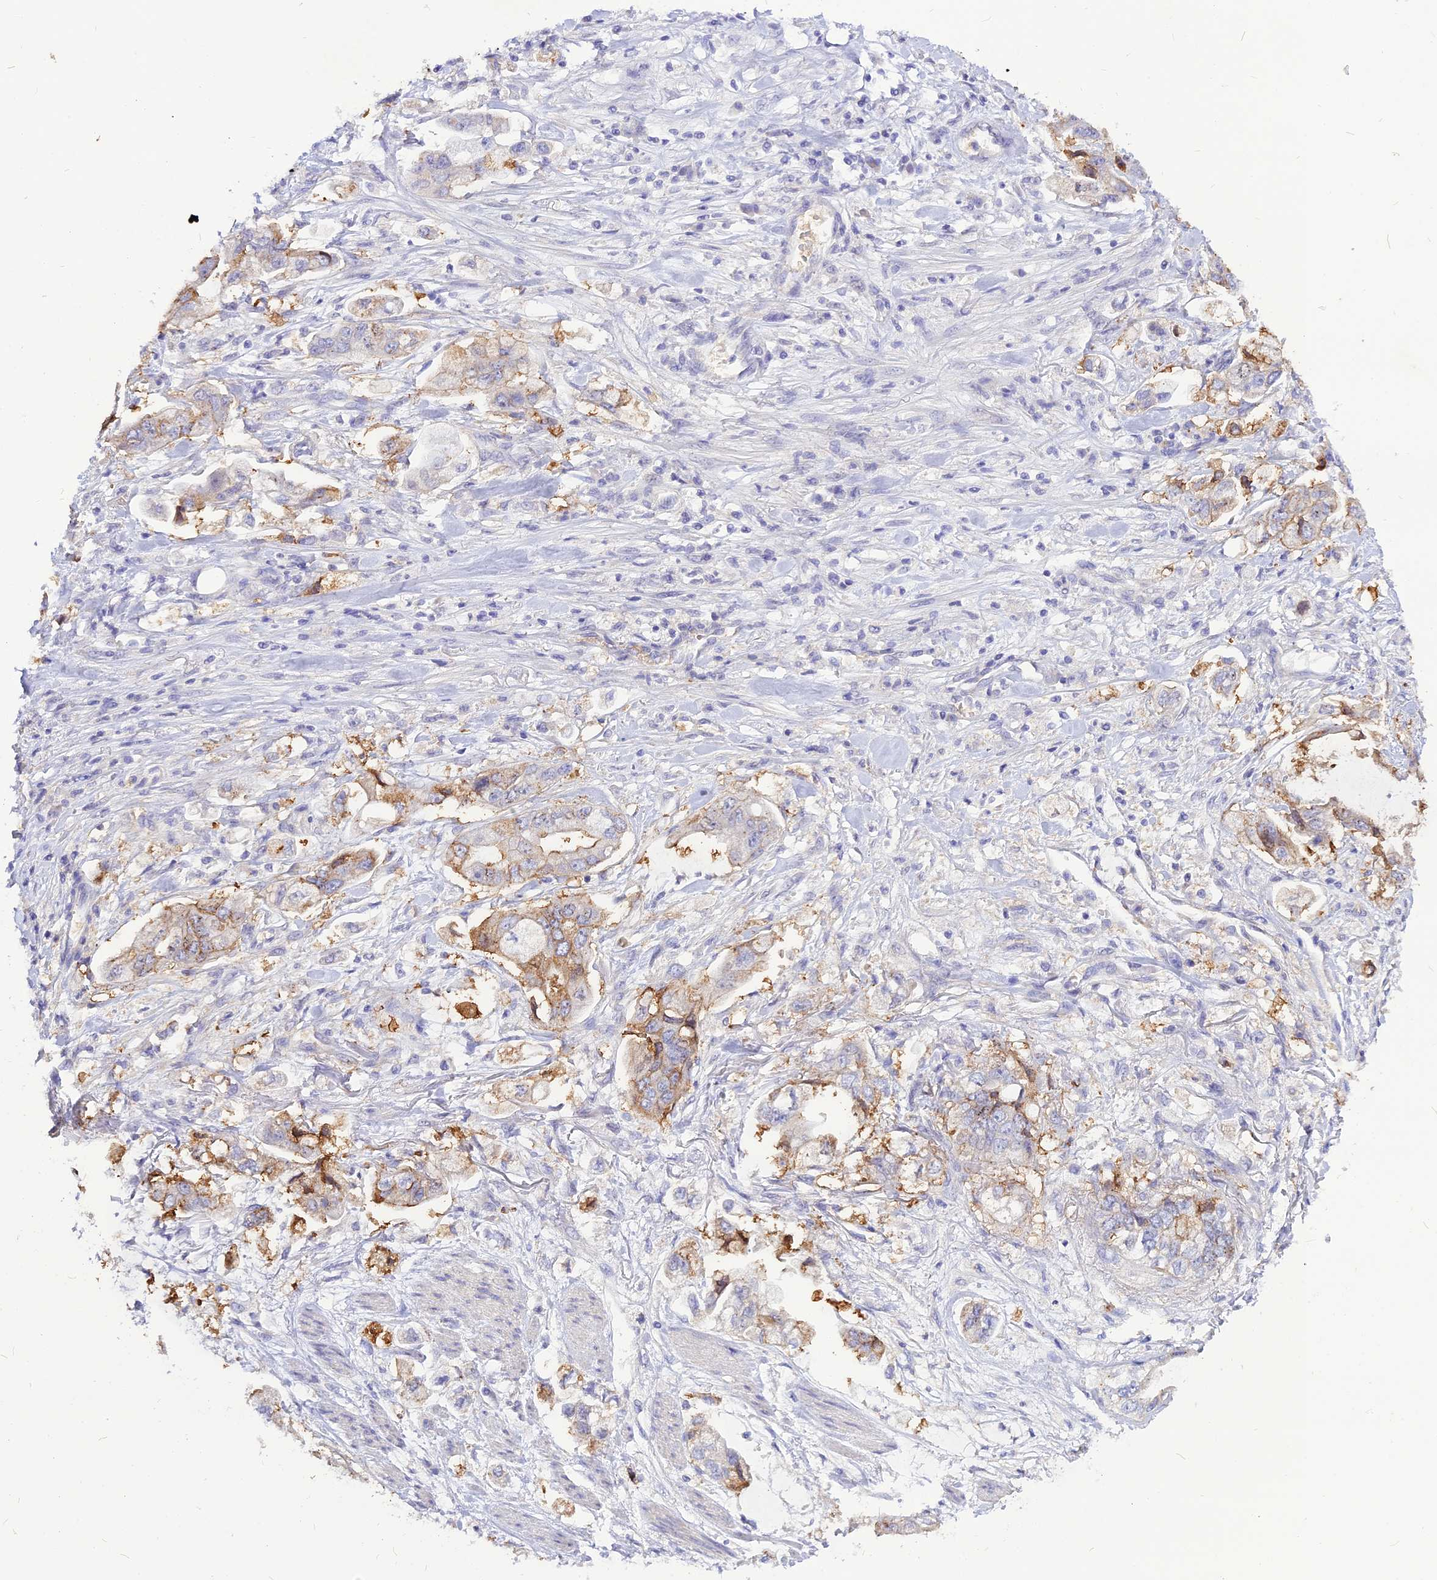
{"staining": {"intensity": "moderate", "quantity": "<25%", "location": "cytoplasmic/membranous"}, "tissue": "stomach cancer", "cell_type": "Tumor cells", "image_type": "cancer", "snomed": [{"axis": "morphology", "description": "Adenocarcinoma, NOS"}, {"axis": "topography", "description": "Stomach"}], "caption": "Stomach adenocarcinoma stained with a brown dye shows moderate cytoplasmic/membranous positive staining in about <25% of tumor cells.", "gene": "CZIB", "patient": {"sex": "male", "age": 62}}